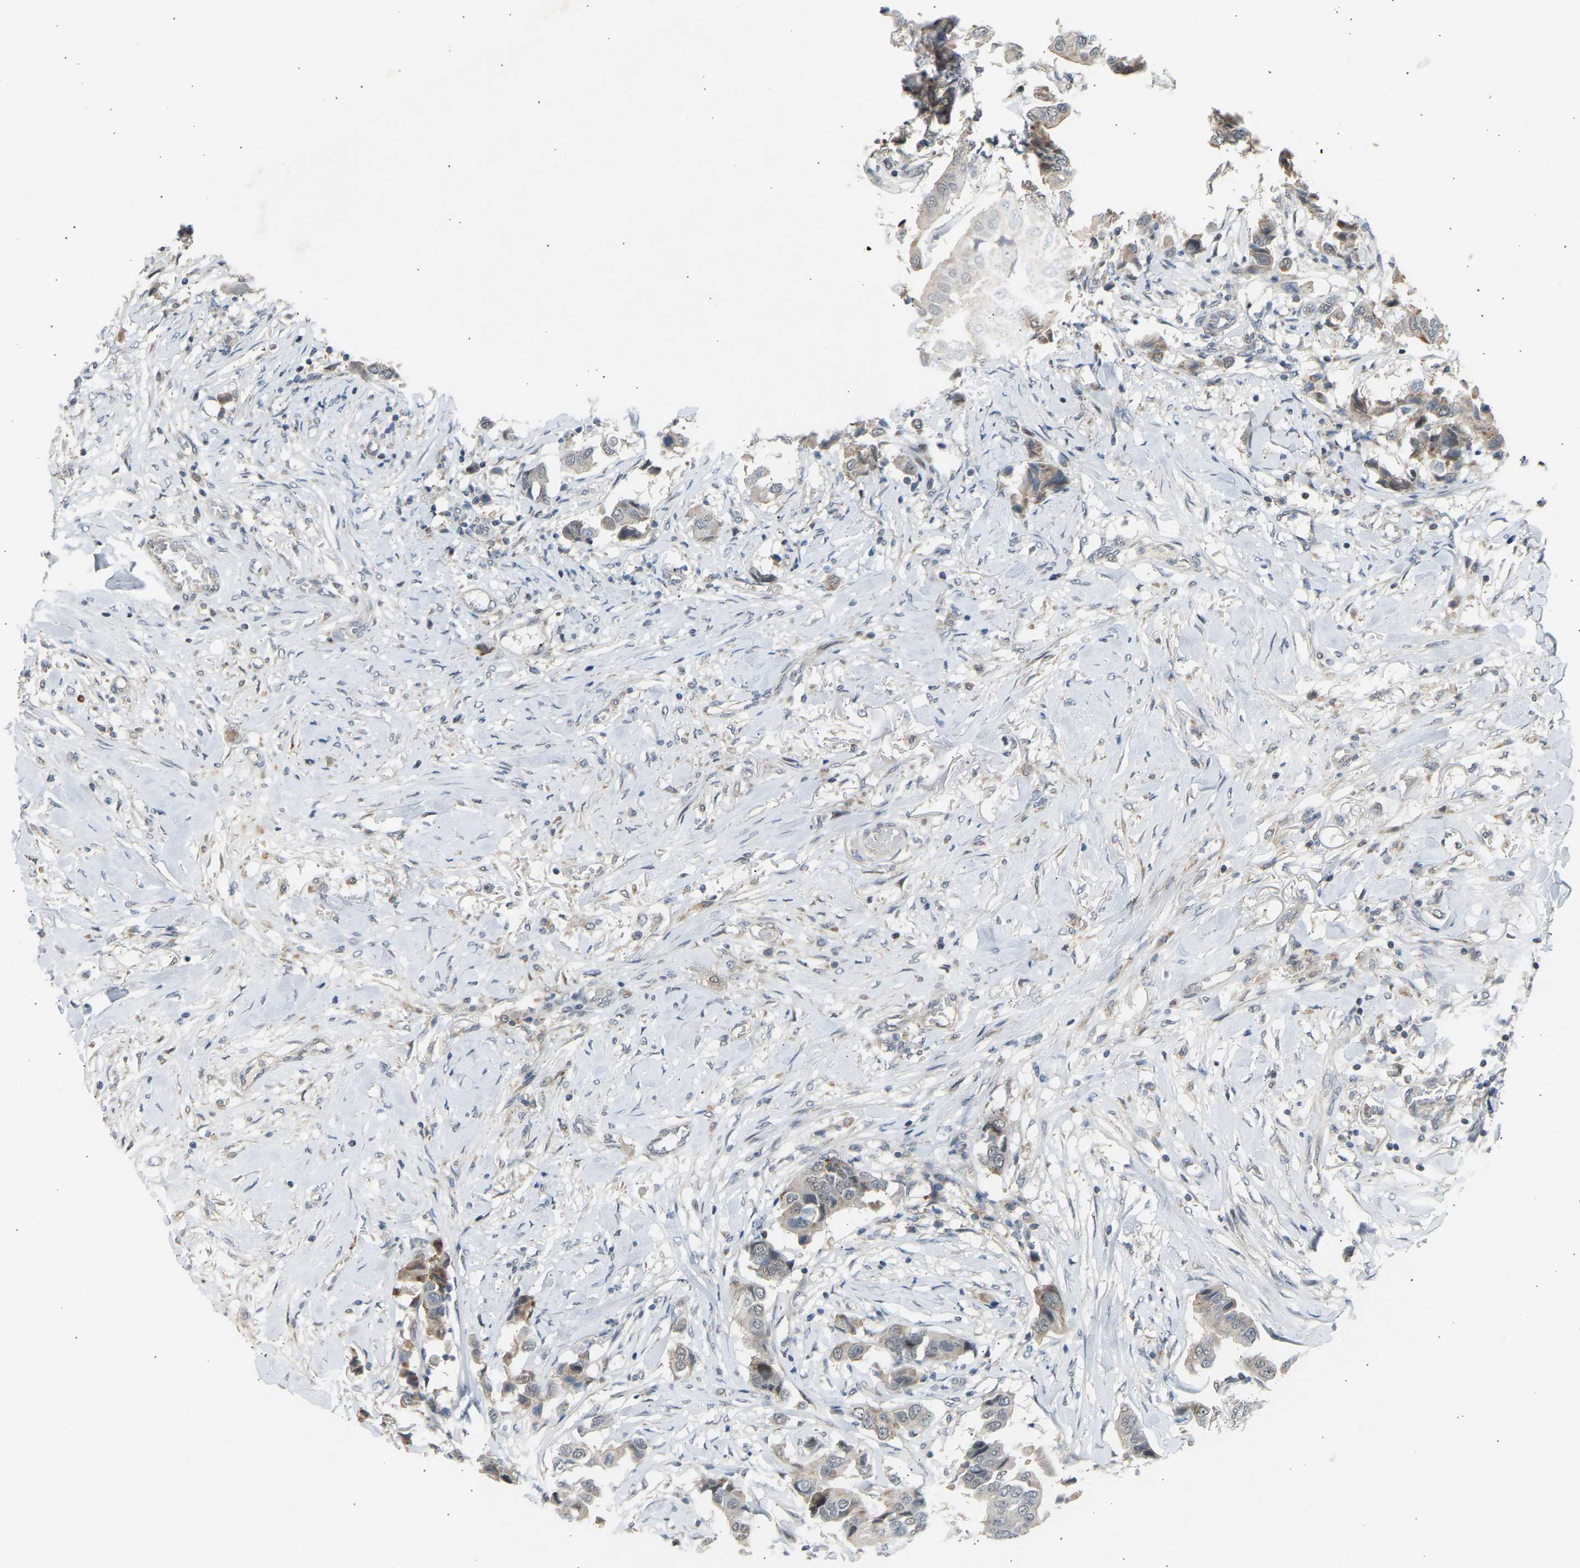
{"staining": {"intensity": "weak", "quantity": "<25%", "location": "cytoplasmic/membranous,nuclear"}, "tissue": "breast cancer", "cell_type": "Tumor cells", "image_type": "cancer", "snomed": [{"axis": "morphology", "description": "Duct carcinoma"}, {"axis": "topography", "description": "Breast"}], "caption": "Photomicrograph shows no significant protein staining in tumor cells of breast cancer (infiltrating ductal carcinoma). Nuclei are stained in blue.", "gene": "VPS41", "patient": {"sex": "female", "age": 80}}